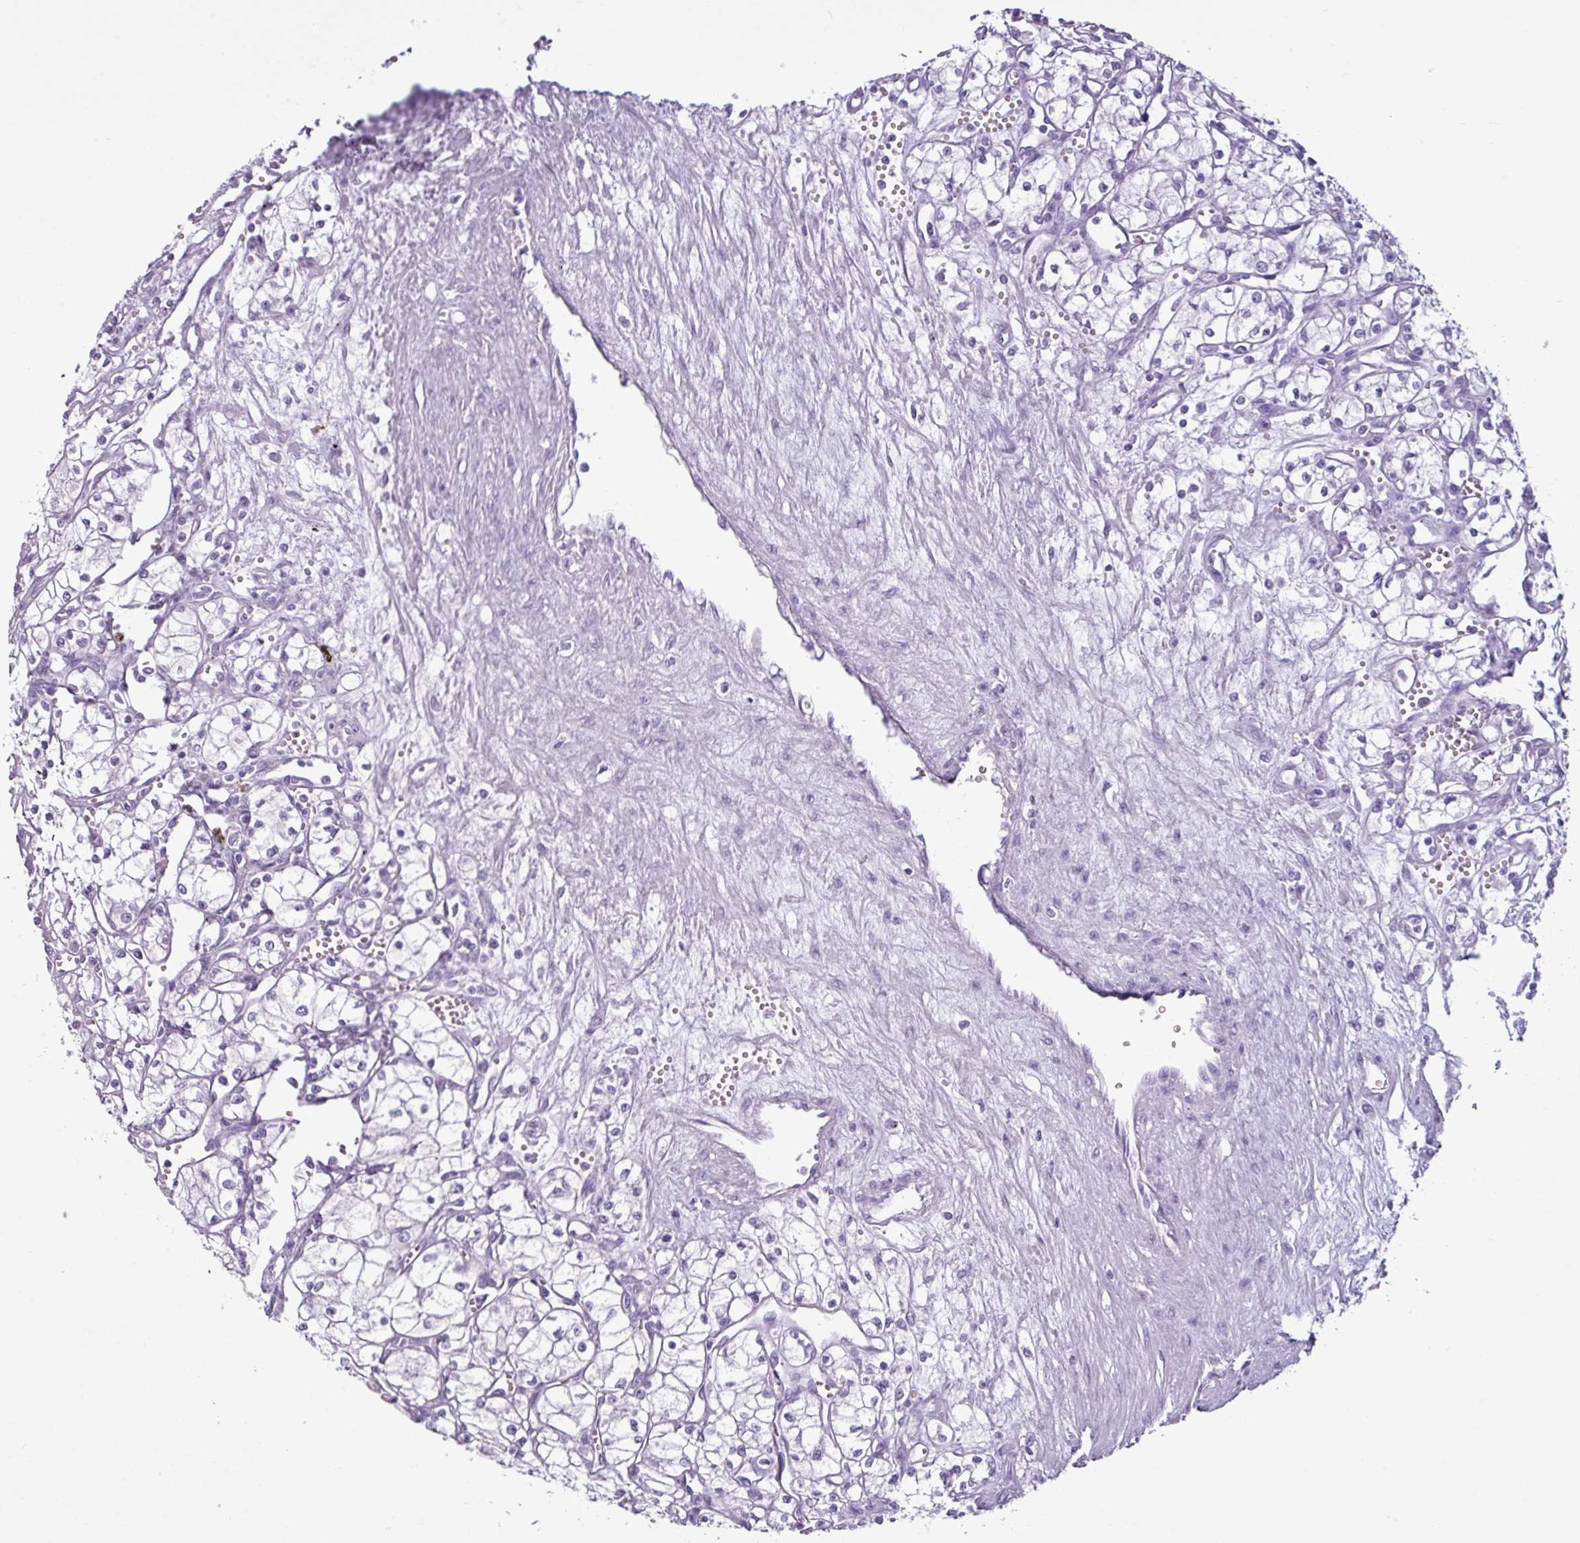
{"staining": {"intensity": "negative", "quantity": "none", "location": "none"}, "tissue": "renal cancer", "cell_type": "Tumor cells", "image_type": "cancer", "snomed": [{"axis": "morphology", "description": "Adenocarcinoma, NOS"}, {"axis": "topography", "description": "Kidney"}], "caption": "A high-resolution micrograph shows immunohistochemistry (IHC) staining of adenocarcinoma (renal), which demonstrates no significant positivity in tumor cells.", "gene": "AMY1B", "patient": {"sex": "male", "age": 59}}